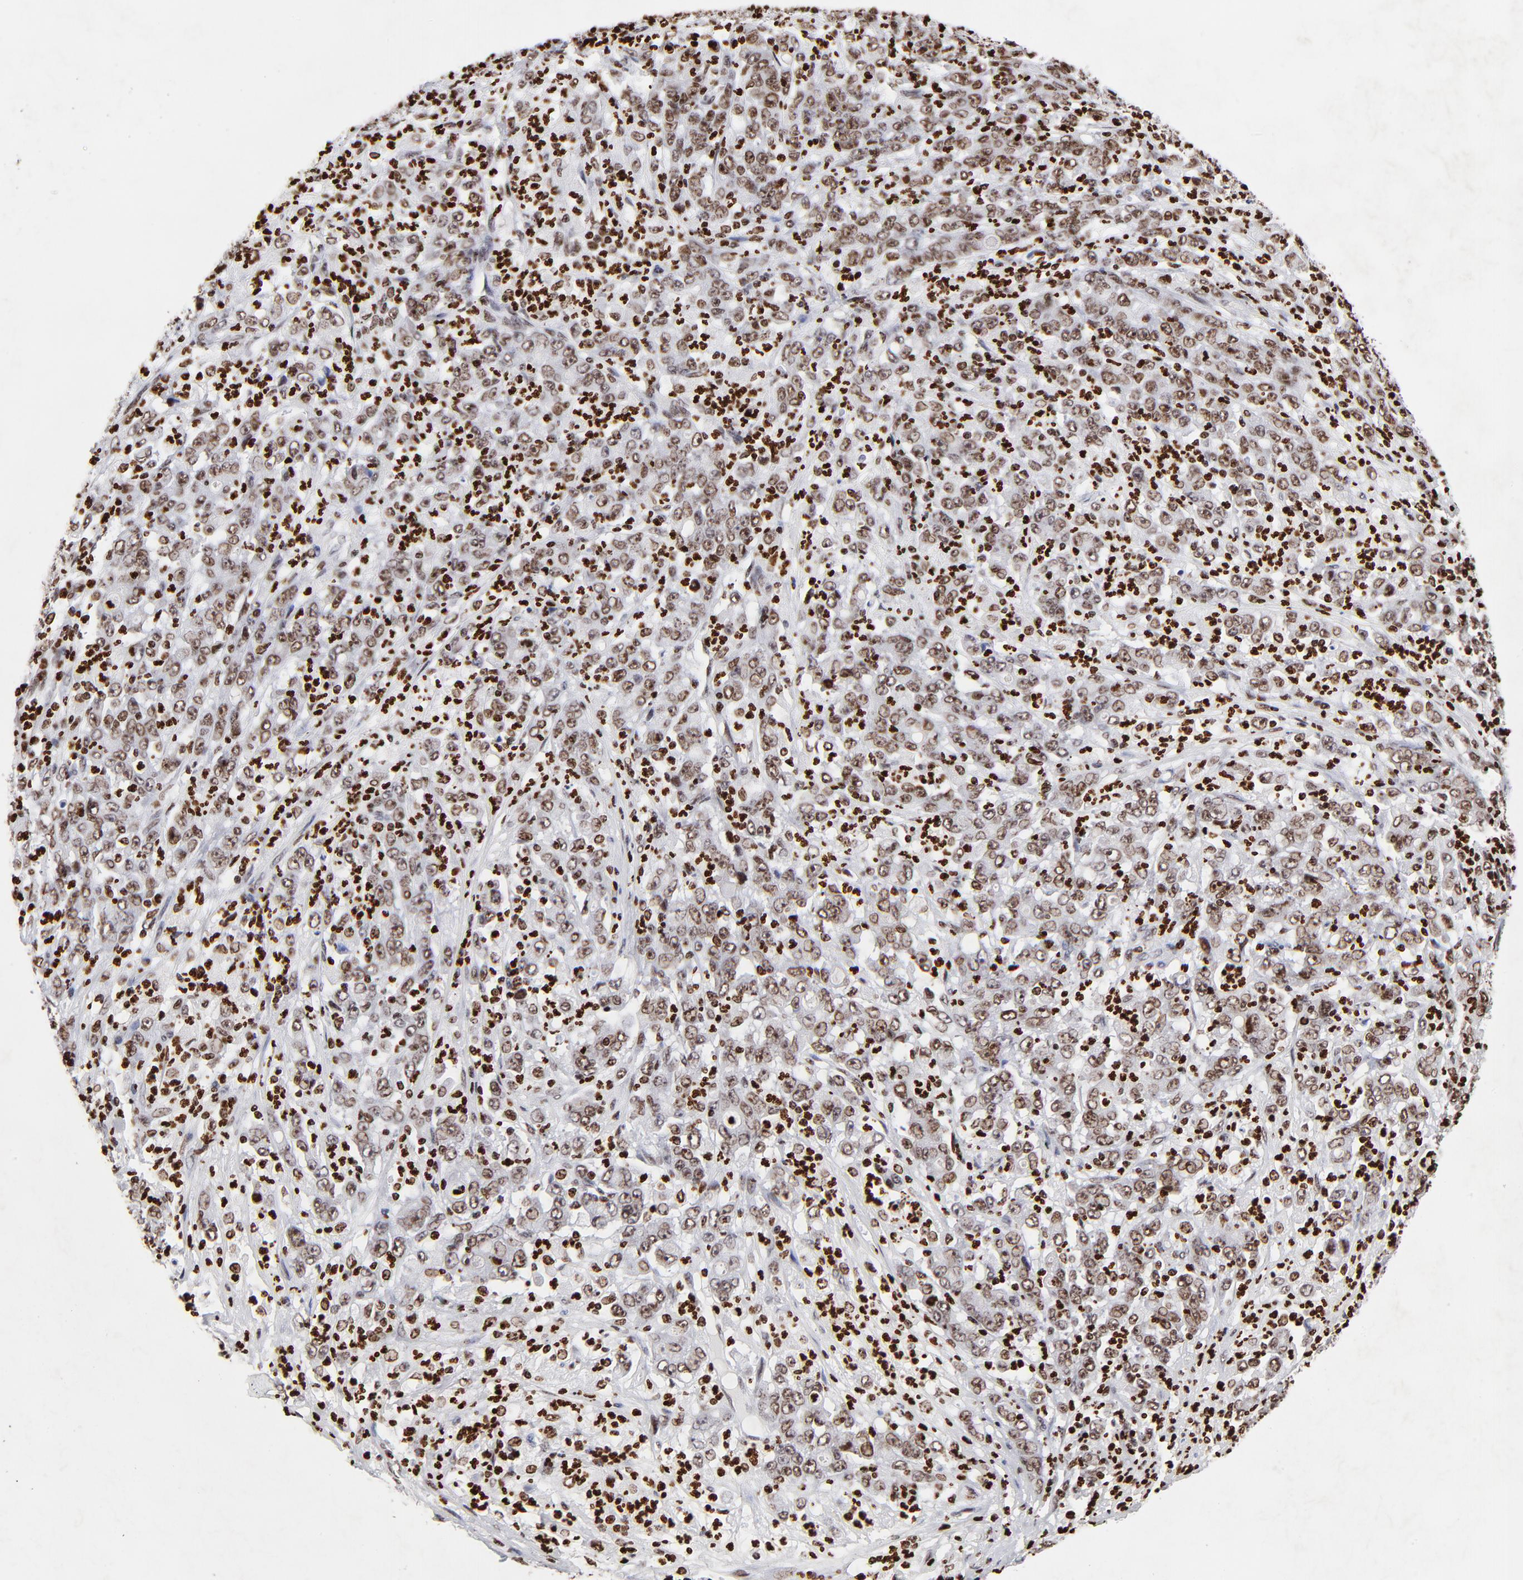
{"staining": {"intensity": "moderate", "quantity": ">75%", "location": "nuclear"}, "tissue": "stomach cancer", "cell_type": "Tumor cells", "image_type": "cancer", "snomed": [{"axis": "morphology", "description": "Adenocarcinoma, NOS"}, {"axis": "topography", "description": "Stomach, lower"}], "caption": "Stomach cancer stained with immunohistochemistry reveals moderate nuclear staining in about >75% of tumor cells.", "gene": "FBH1", "patient": {"sex": "female", "age": 71}}